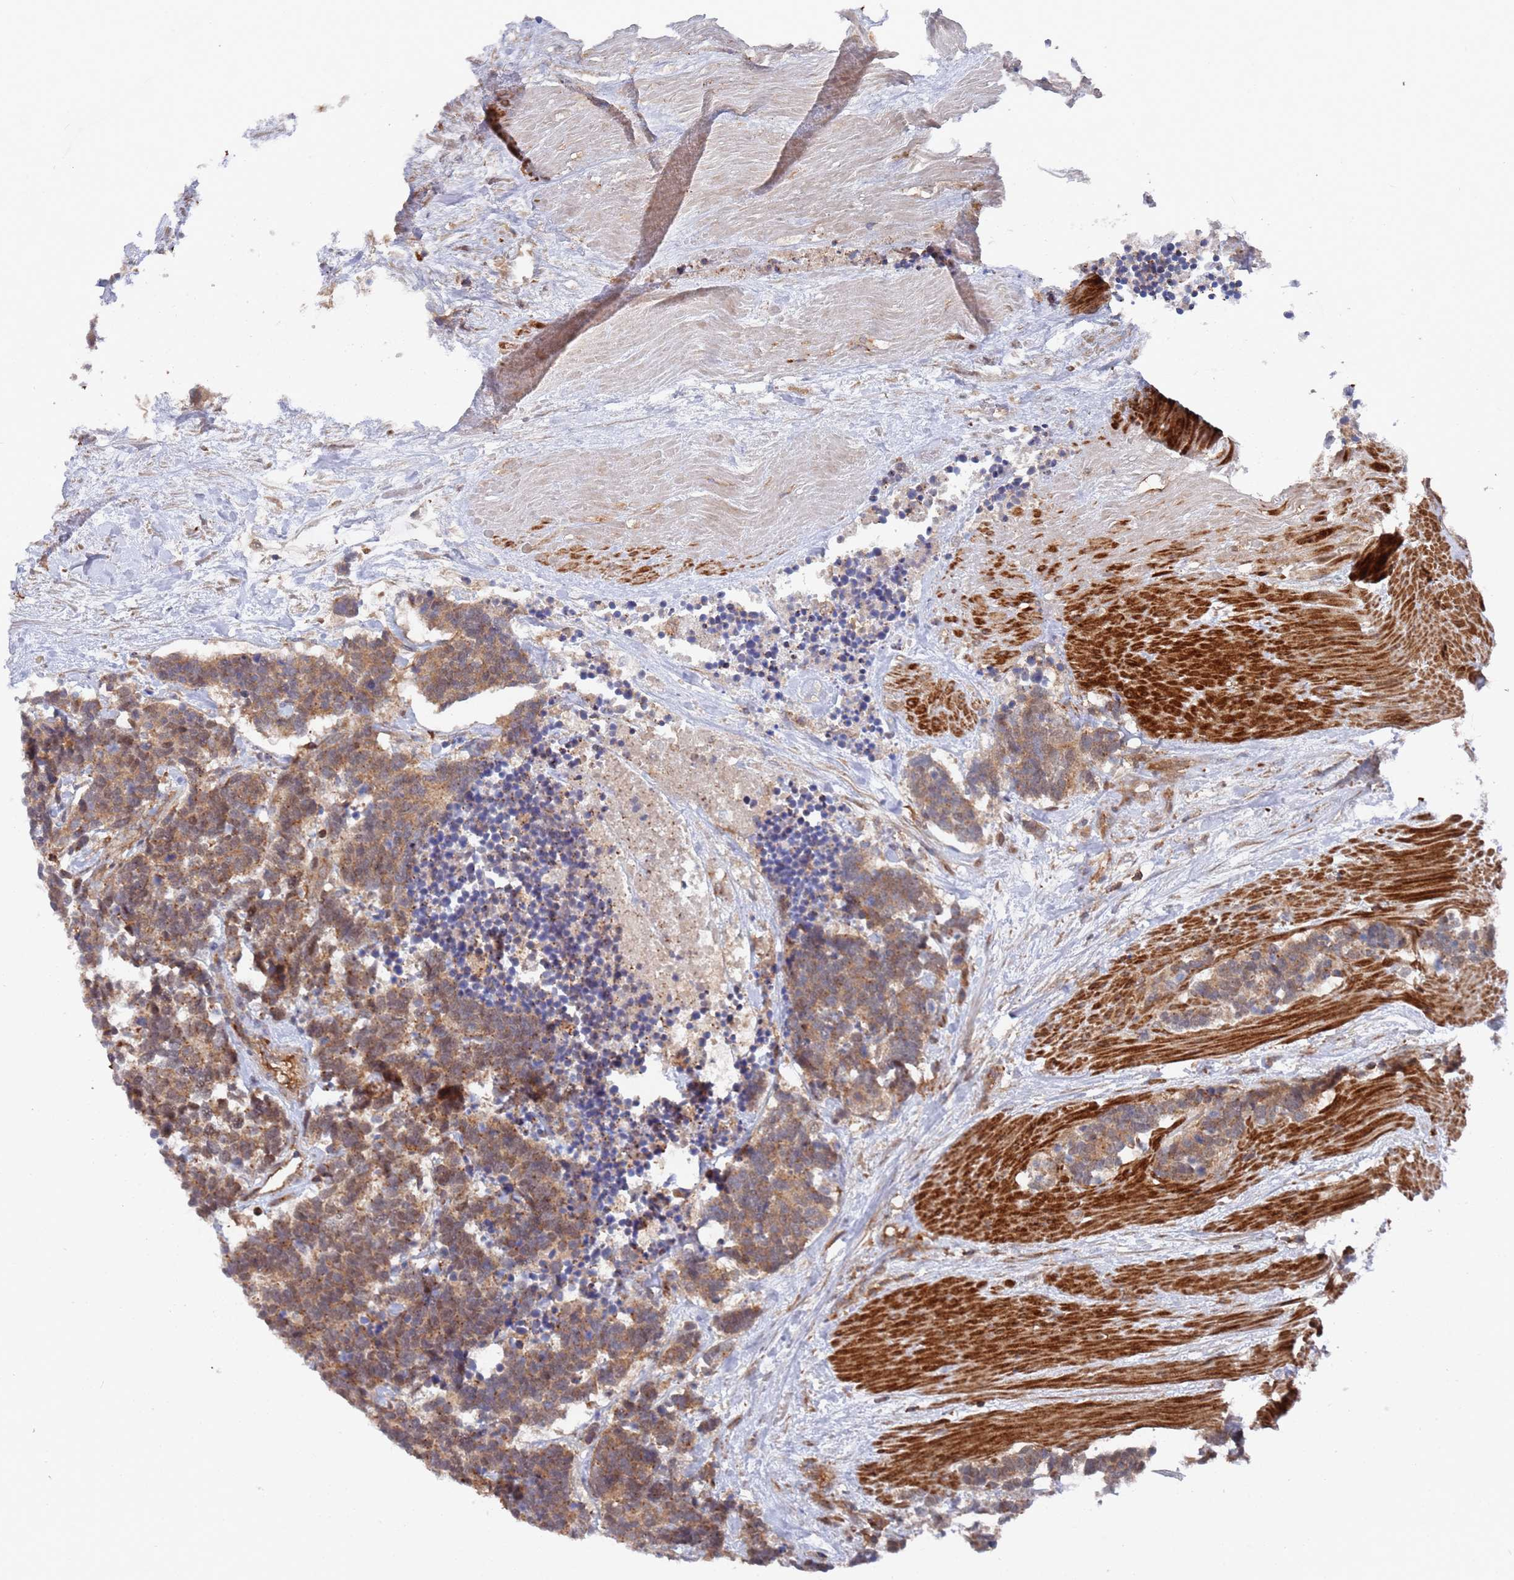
{"staining": {"intensity": "moderate", "quantity": ">75%", "location": "cytoplasmic/membranous"}, "tissue": "carcinoid", "cell_type": "Tumor cells", "image_type": "cancer", "snomed": [{"axis": "morphology", "description": "Carcinoma, NOS"}, {"axis": "morphology", "description": "Carcinoid, malignant, NOS"}, {"axis": "topography", "description": "Urinary bladder"}], "caption": "Immunohistochemistry (IHC) (DAB) staining of malignant carcinoid demonstrates moderate cytoplasmic/membranous protein positivity in approximately >75% of tumor cells.", "gene": "DDX60", "patient": {"sex": "male", "age": 57}}